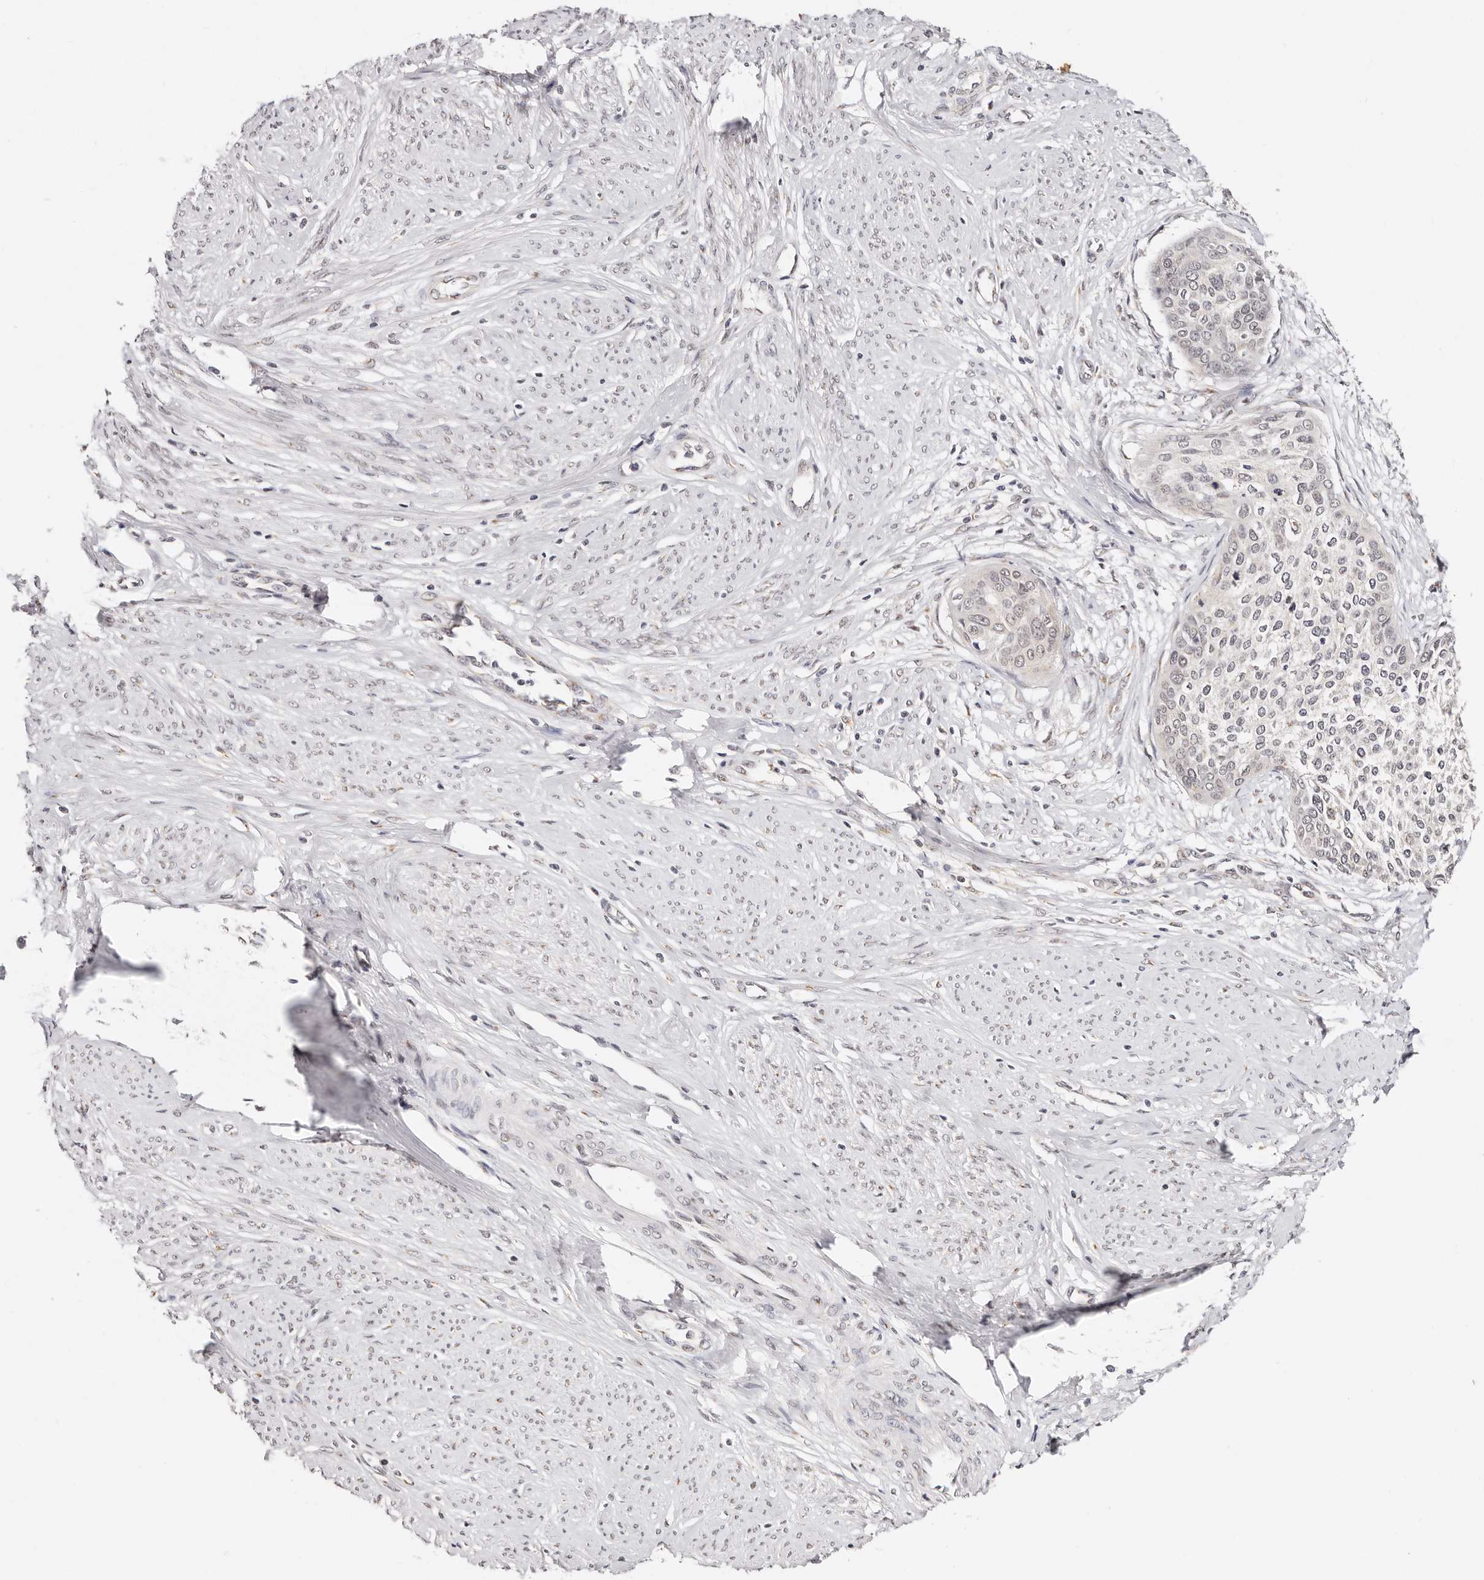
{"staining": {"intensity": "negative", "quantity": "none", "location": "none"}, "tissue": "cervical cancer", "cell_type": "Tumor cells", "image_type": "cancer", "snomed": [{"axis": "morphology", "description": "Squamous cell carcinoma, NOS"}, {"axis": "topography", "description": "Cervix"}], "caption": "IHC of cervical cancer shows no staining in tumor cells.", "gene": "VIPAS39", "patient": {"sex": "female", "age": 37}}